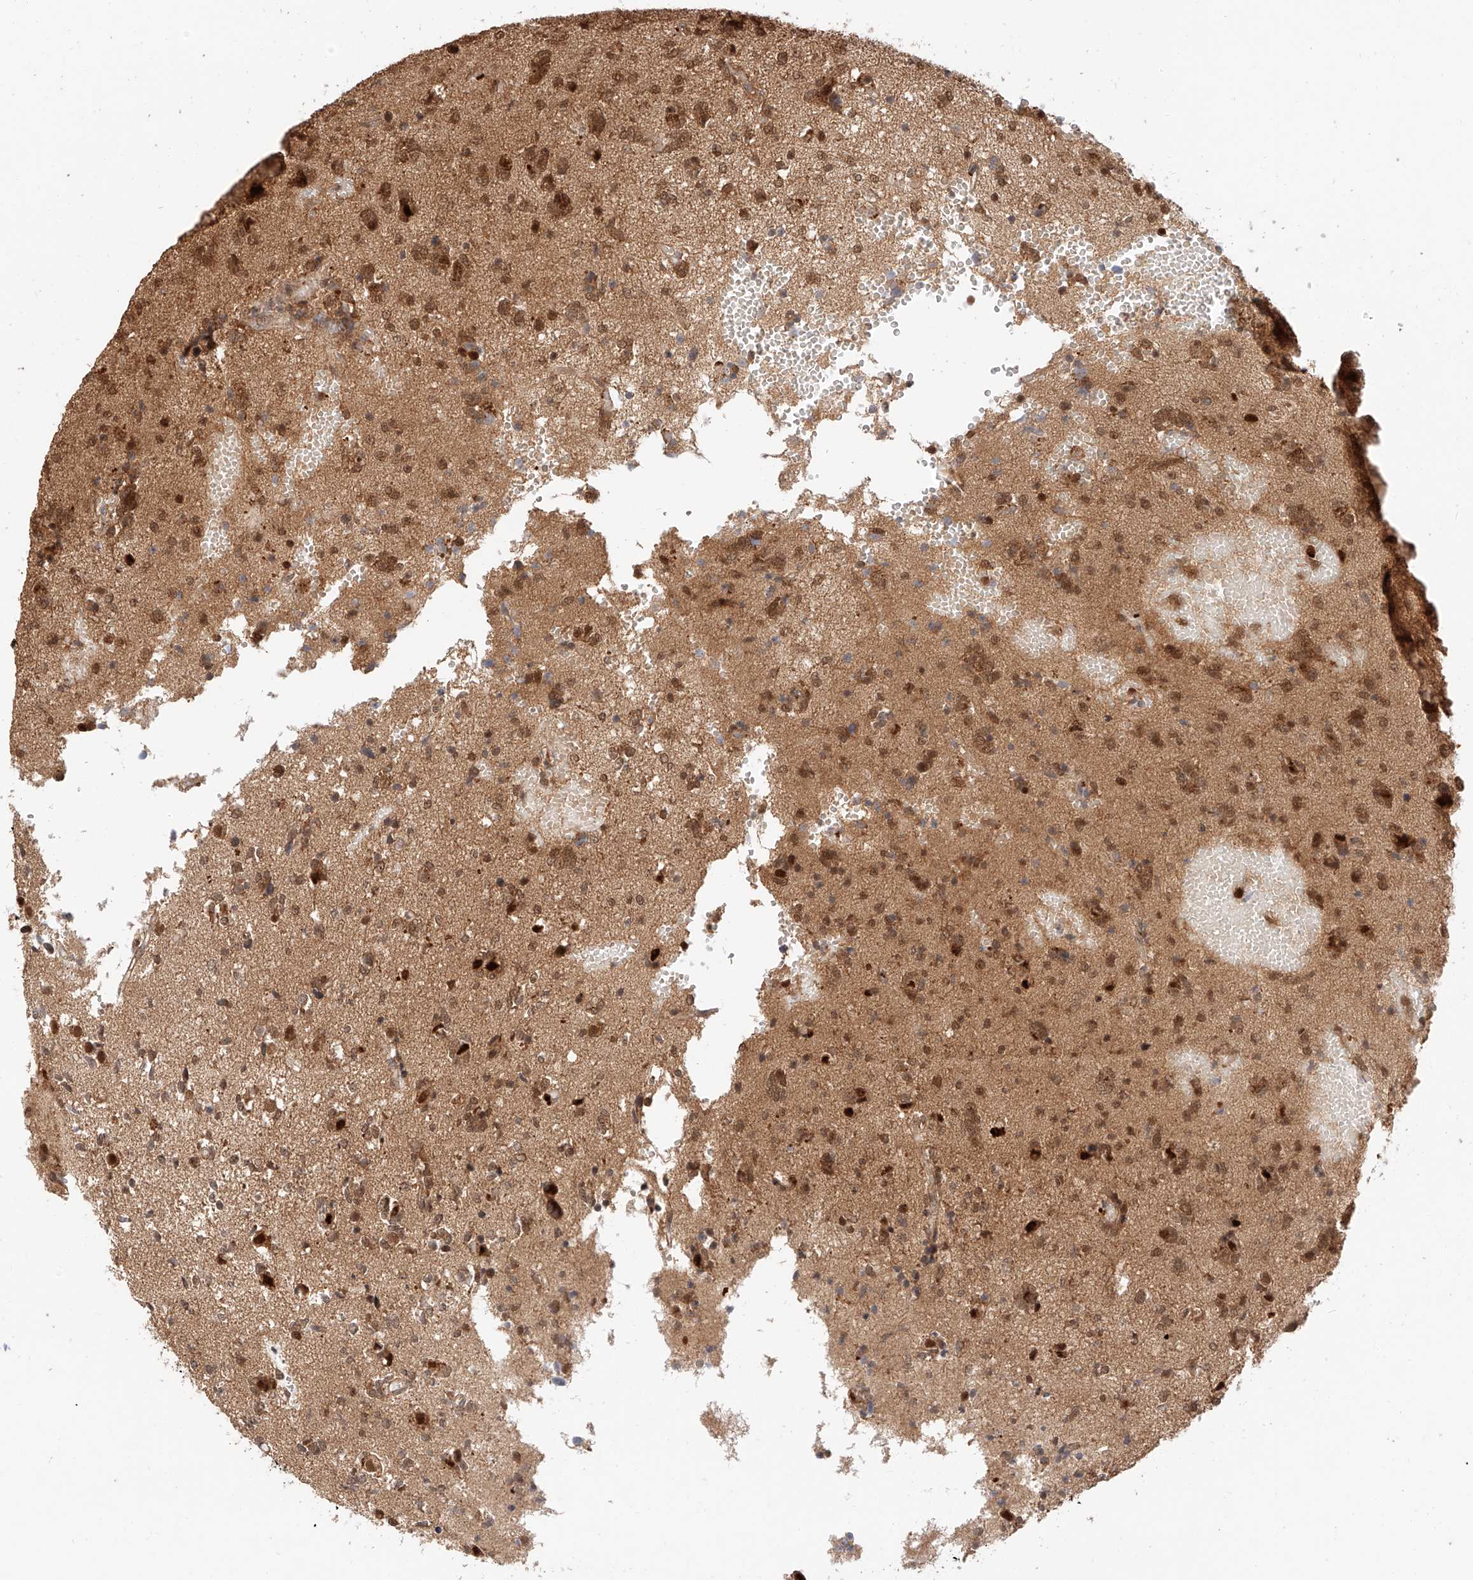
{"staining": {"intensity": "moderate", "quantity": ">75%", "location": "cytoplasmic/membranous,nuclear"}, "tissue": "glioma", "cell_type": "Tumor cells", "image_type": "cancer", "snomed": [{"axis": "morphology", "description": "Glioma, malignant, High grade"}, {"axis": "topography", "description": "Brain"}], "caption": "This photomicrograph shows glioma stained with immunohistochemistry to label a protein in brown. The cytoplasmic/membranous and nuclear of tumor cells show moderate positivity for the protein. Nuclei are counter-stained blue.", "gene": "EIF4H", "patient": {"sex": "female", "age": 59}}